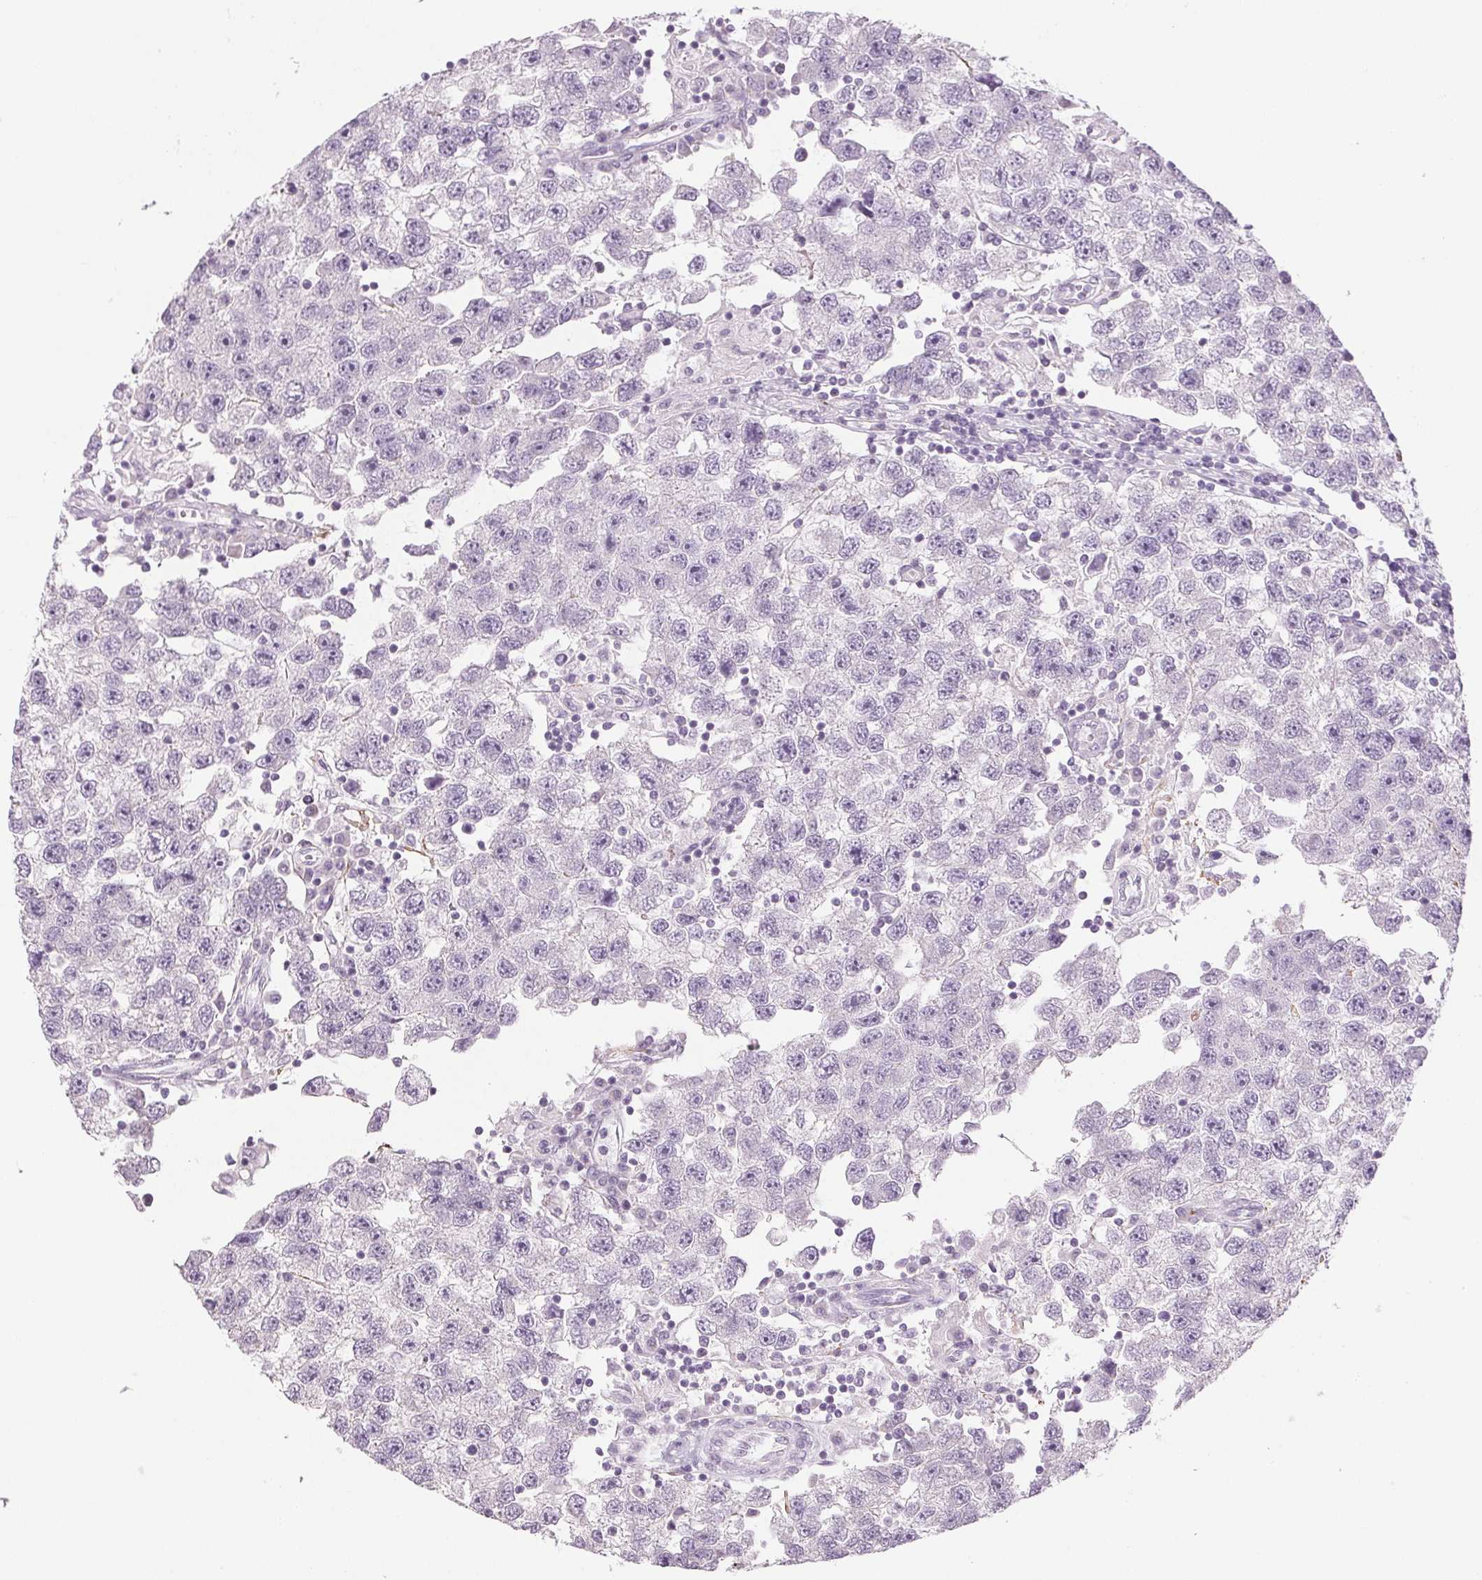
{"staining": {"intensity": "negative", "quantity": "none", "location": "none"}, "tissue": "testis cancer", "cell_type": "Tumor cells", "image_type": "cancer", "snomed": [{"axis": "morphology", "description": "Seminoma, NOS"}, {"axis": "topography", "description": "Testis"}], "caption": "Human seminoma (testis) stained for a protein using IHC shows no positivity in tumor cells.", "gene": "DNAJC6", "patient": {"sex": "male", "age": 26}}